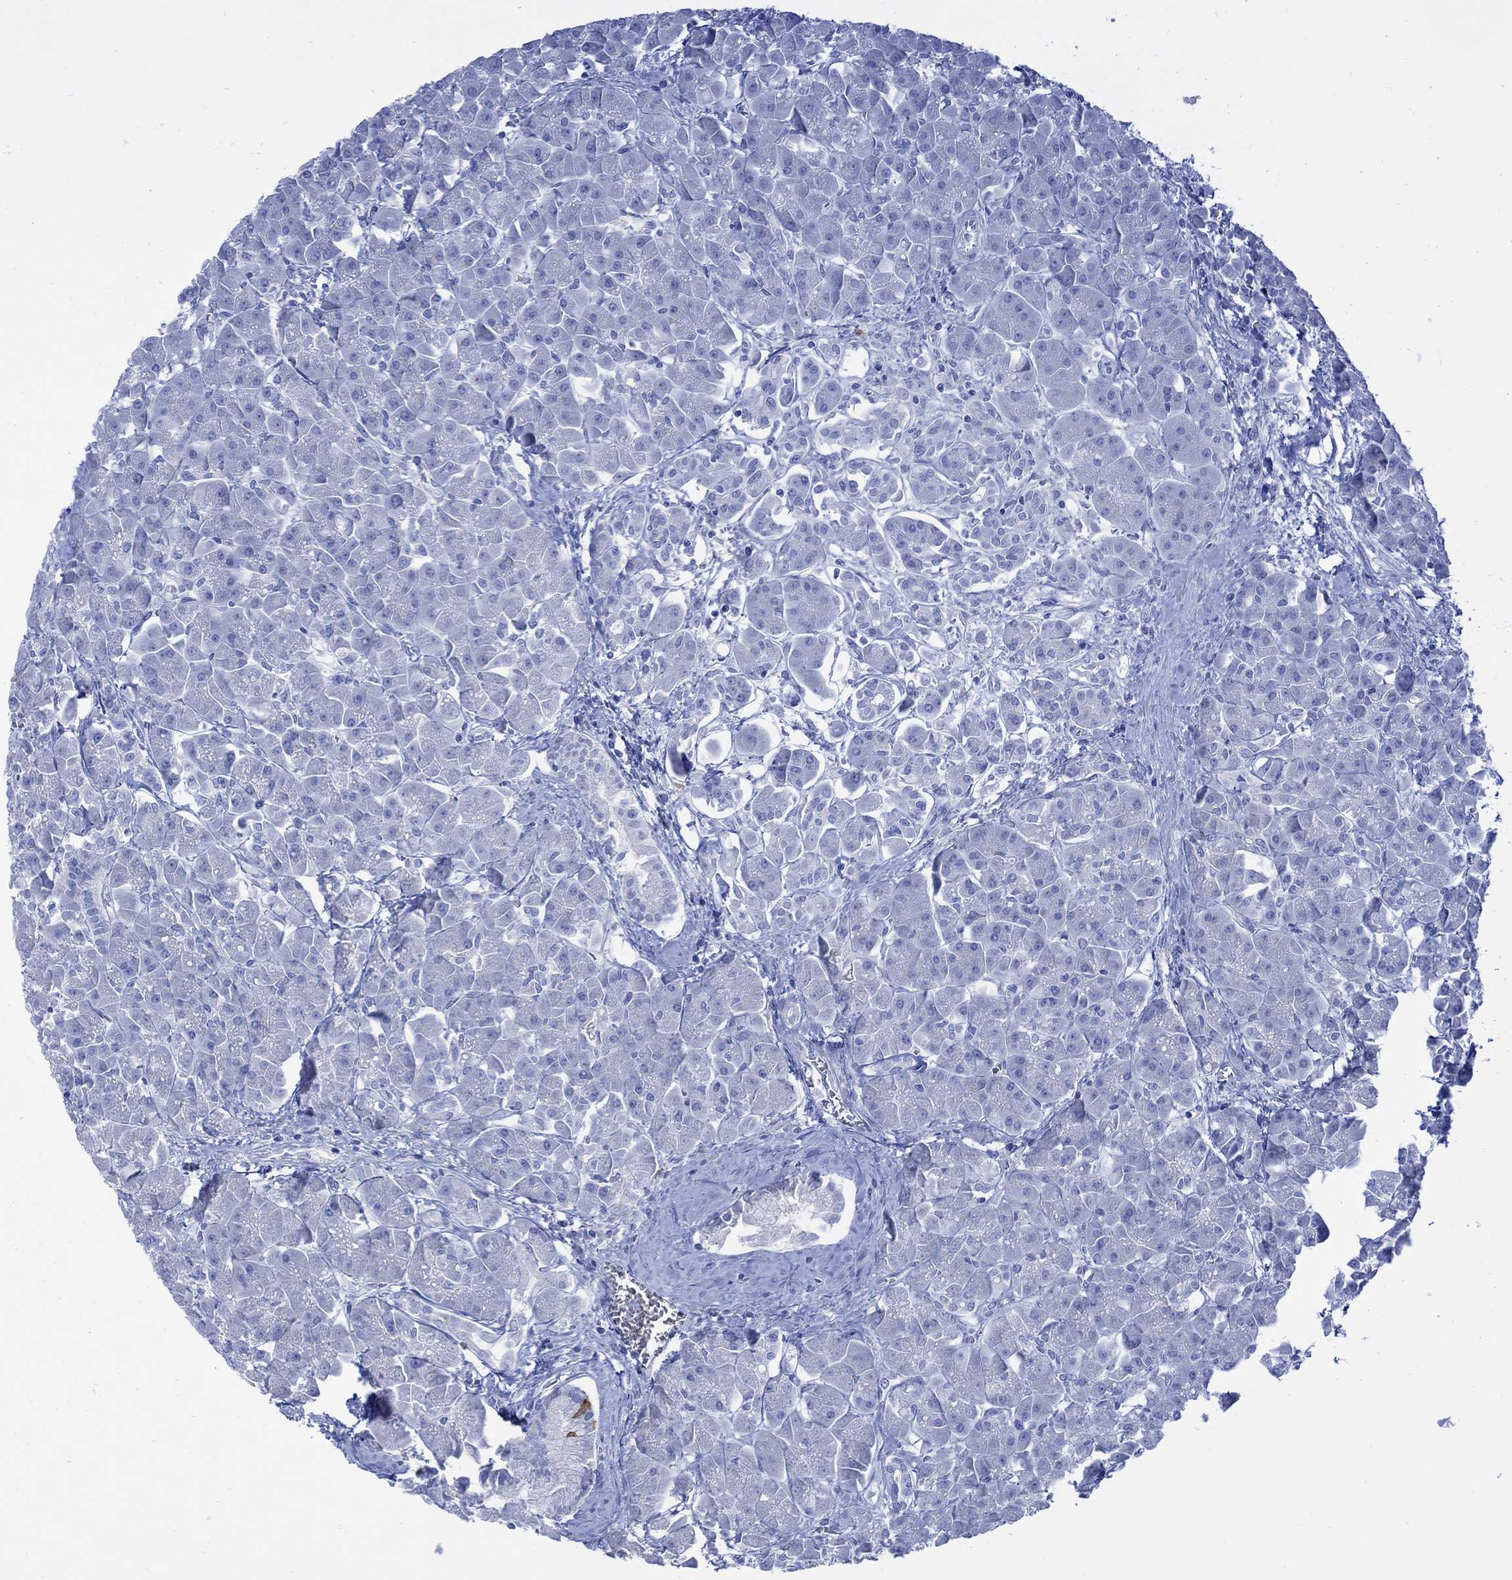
{"staining": {"intensity": "negative", "quantity": "none", "location": "none"}, "tissue": "pancreas", "cell_type": "Exocrine glandular cells", "image_type": "normal", "snomed": [{"axis": "morphology", "description": "Normal tissue, NOS"}, {"axis": "topography", "description": "Pancreas"}], "caption": "Exocrine glandular cells are negative for protein expression in unremarkable human pancreas. (IHC, brightfield microscopy, high magnification).", "gene": "GNG13", "patient": {"sex": "male", "age": 70}}